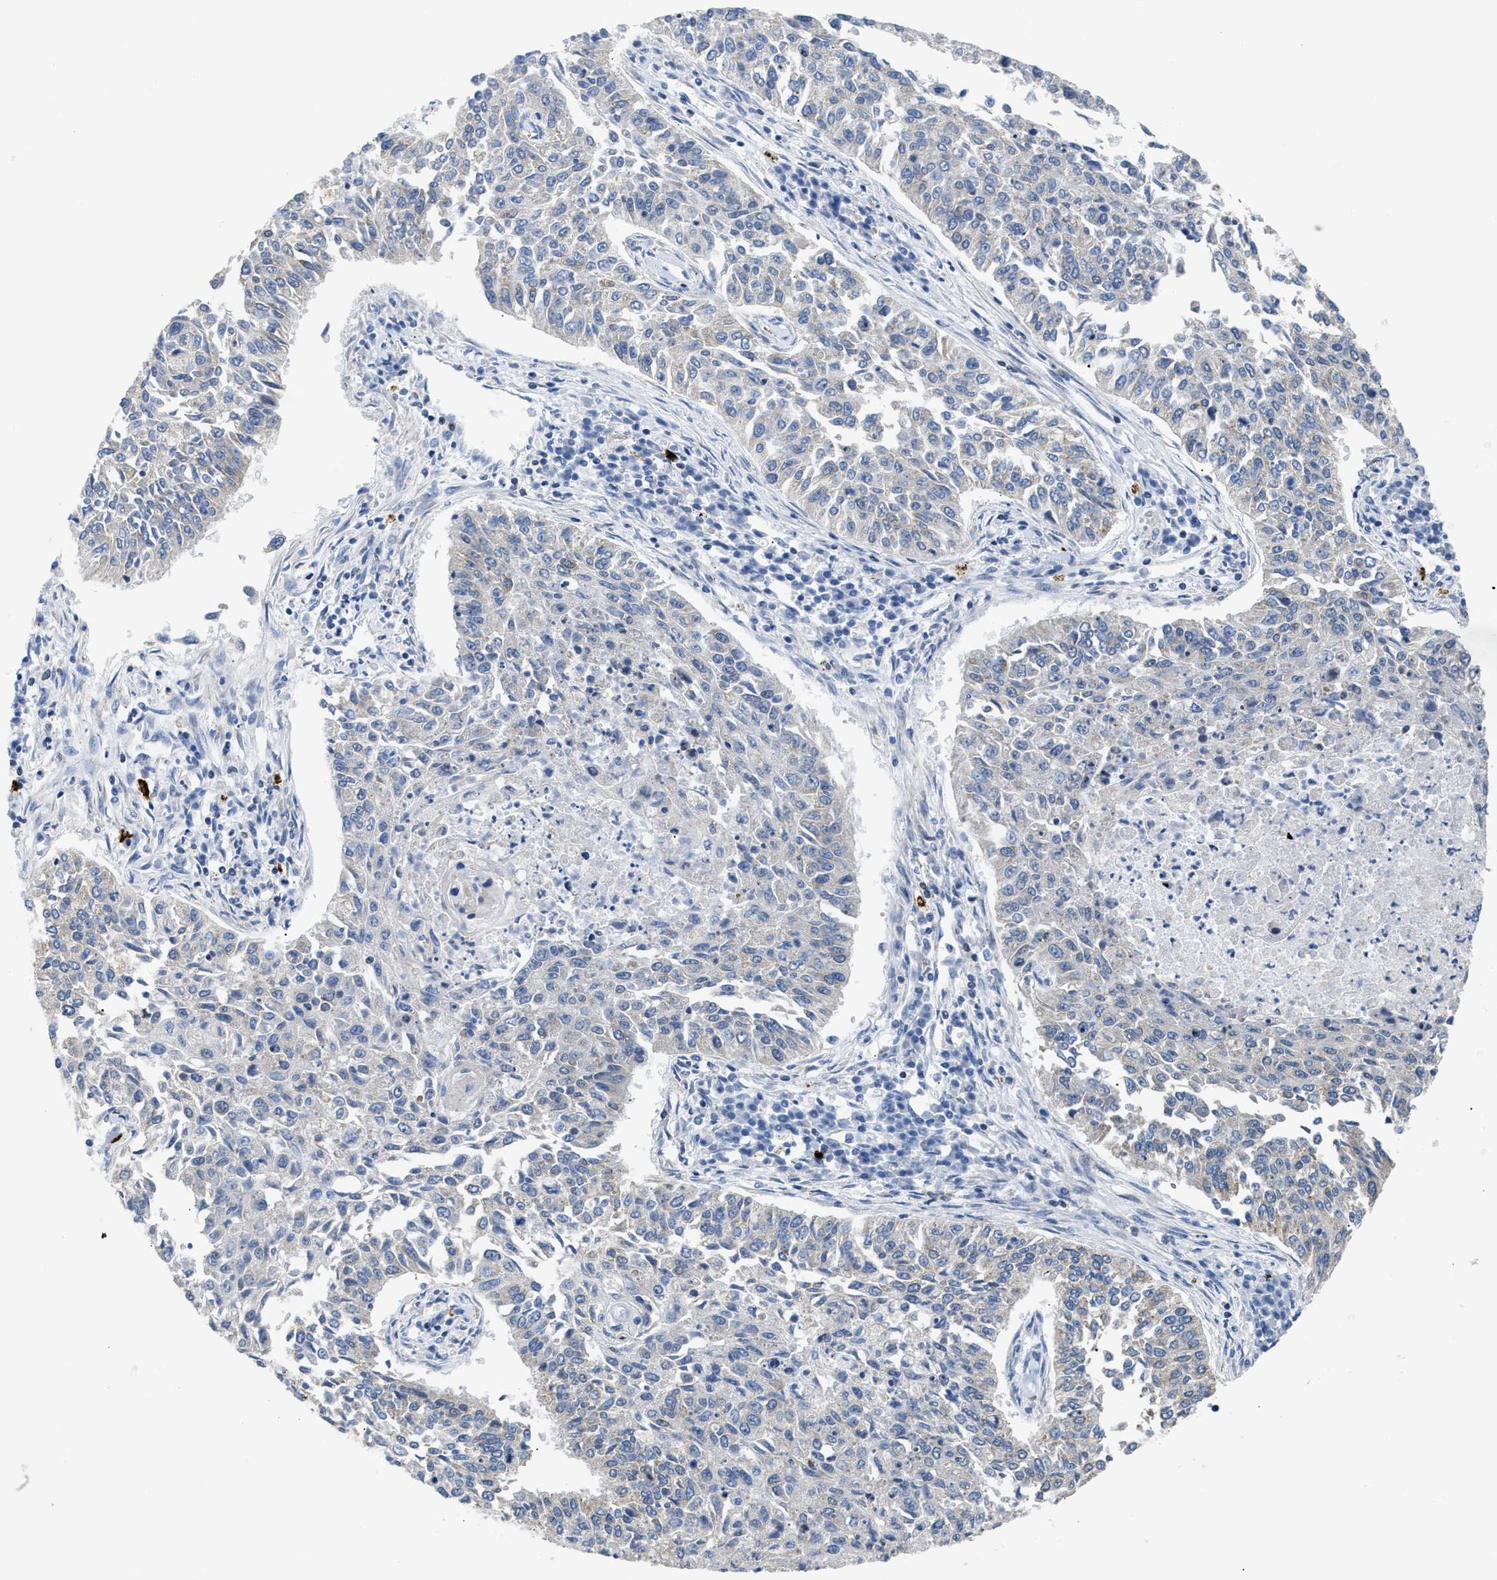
{"staining": {"intensity": "negative", "quantity": "none", "location": "none"}, "tissue": "lung cancer", "cell_type": "Tumor cells", "image_type": "cancer", "snomed": [{"axis": "morphology", "description": "Normal tissue, NOS"}, {"axis": "morphology", "description": "Squamous cell carcinoma, NOS"}, {"axis": "topography", "description": "Cartilage tissue"}, {"axis": "topography", "description": "Bronchus"}, {"axis": "topography", "description": "Lung"}], "caption": "Immunohistochemistry (IHC) of lung squamous cell carcinoma reveals no positivity in tumor cells. (Immunohistochemistry (IHC), brightfield microscopy, high magnification).", "gene": "ATP9A", "patient": {"sex": "female", "age": 49}}